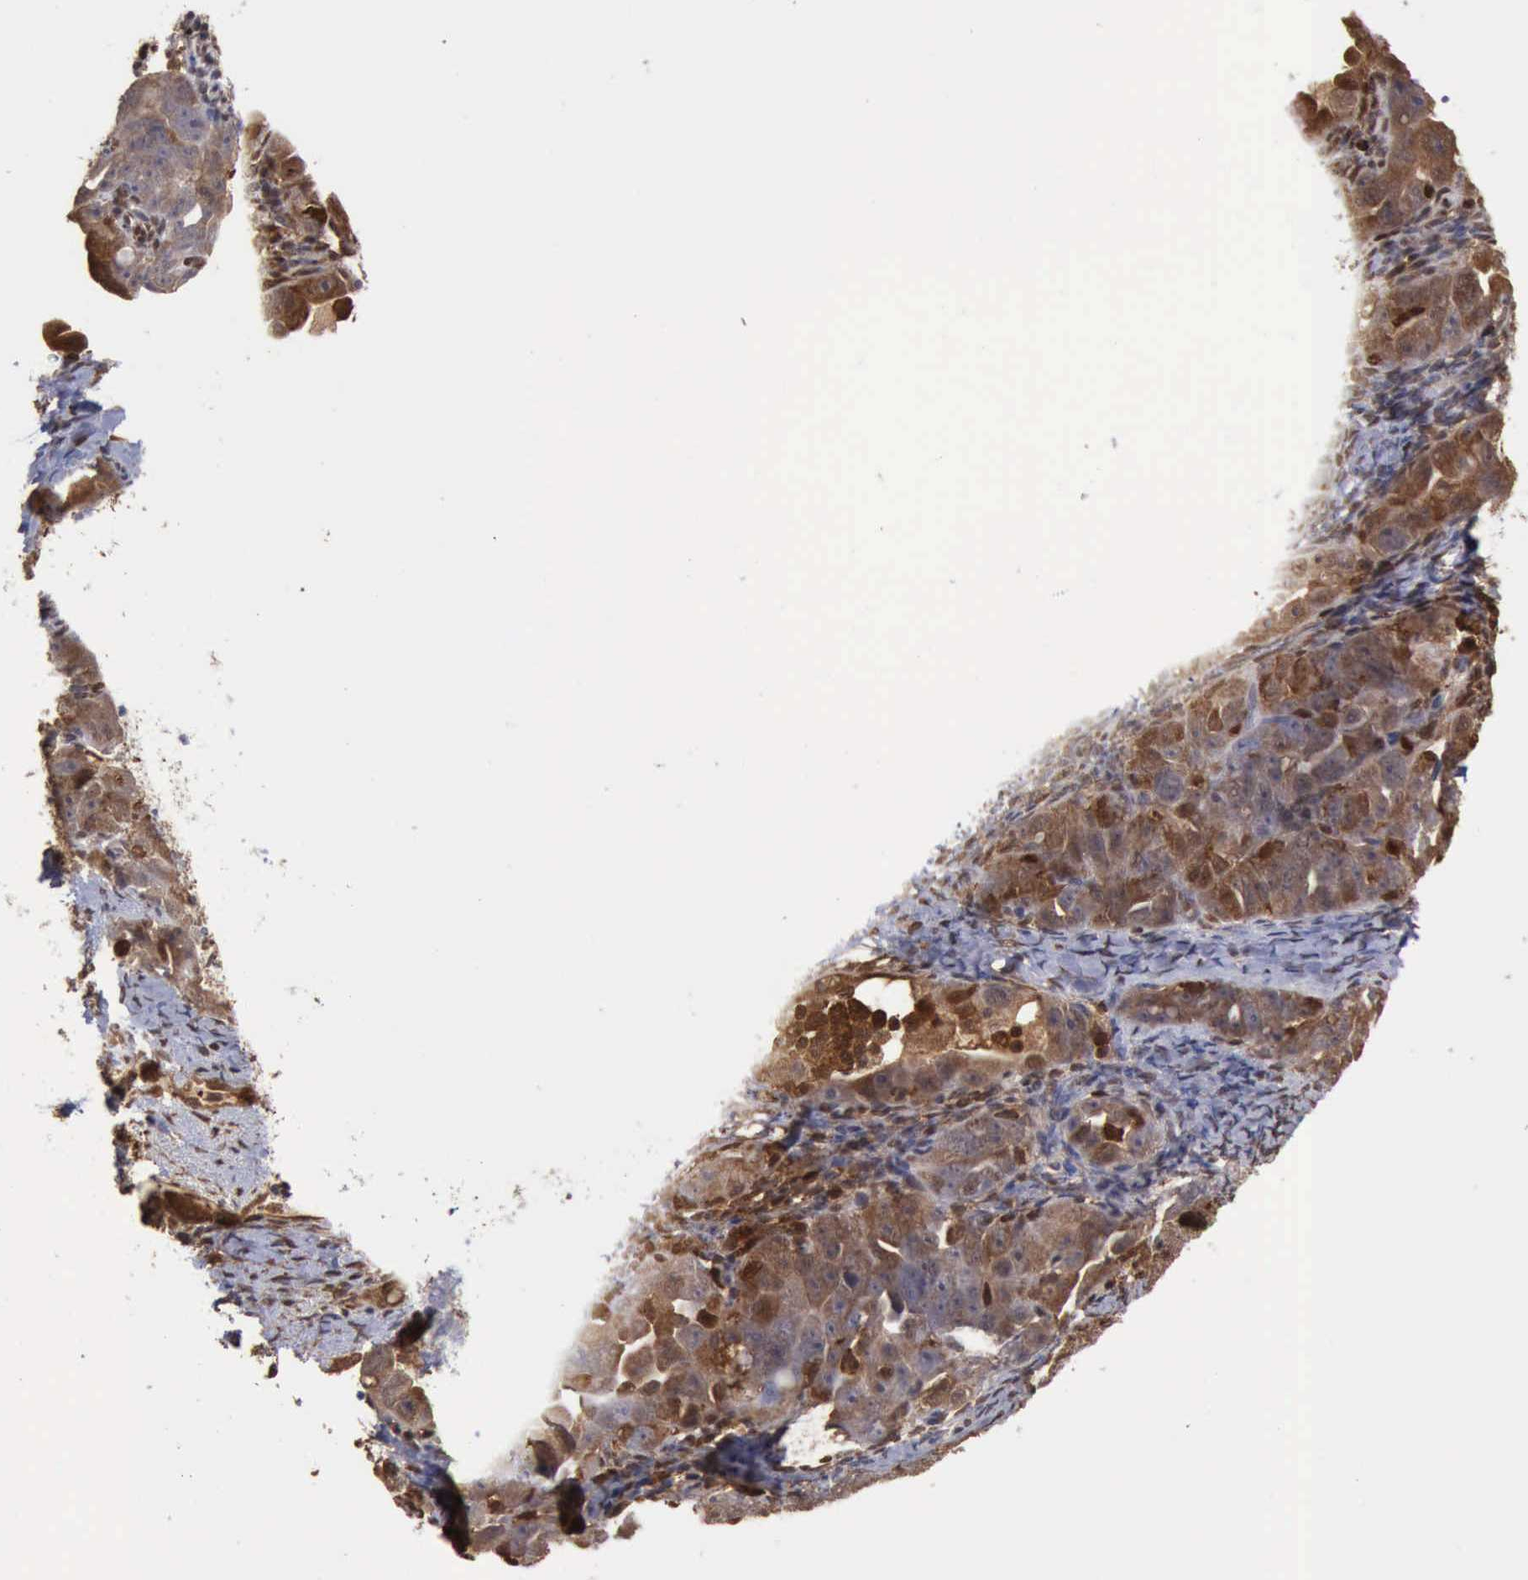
{"staining": {"intensity": "moderate", "quantity": "<25%", "location": "cytoplasmic/membranous,nuclear"}, "tissue": "ovarian cancer", "cell_type": "Tumor cells", "image_type": "cancer", "snomed": [{"axis": "morphology", "description": "Cystadenocarcinoma, serous, NOS"}, {"axis": "topography", "description": "Ovary"}], "caption": "Immunohistochemical staining of ovarian cancer (serous cystadenocarcinoma) exhibits moderate cytoplasmic/membranous and nuclear protein expression in approximately <25% of tumor cells.", "gene": "STAT1", "patient": {"sex": "female", "age": 66}}